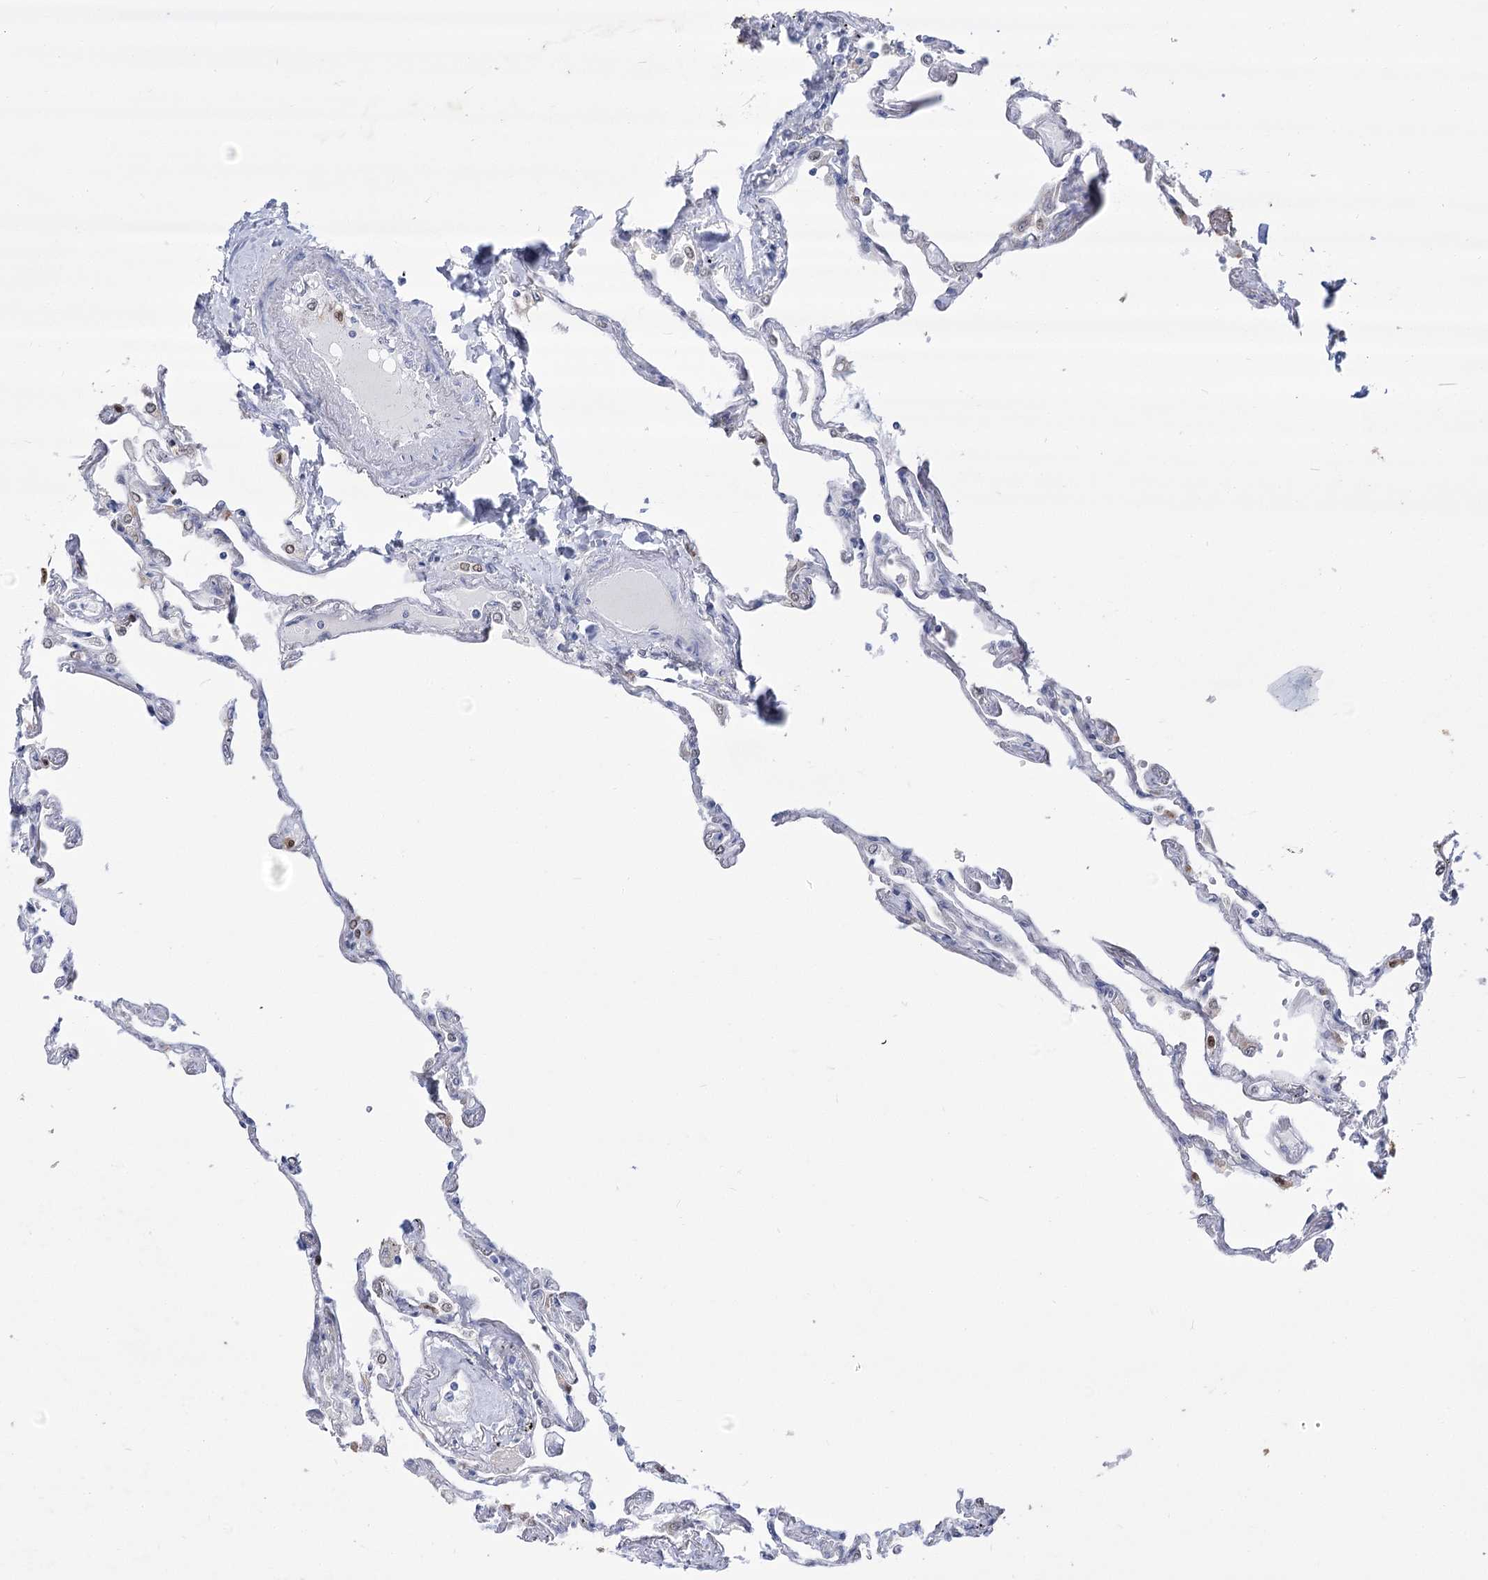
{"staining": {"intensity": "negative", "quantity": "none", "location": "none"}, "tissue": "lung", "cell_type": "Alveolar cells", "image_type": "normal", "snomed": [{"axis": "morphology", "description": "Normal tissue, NOS"}, {"axis": "topography", "description": "Lung"}], "caption": "Immunohistochemistry micrograph of normal lung: human lung stained with DAB reveals no significant protein staining in alveolar cells.", "gene": "SIAE", "patient": {"sex": "female", "age": 67}}